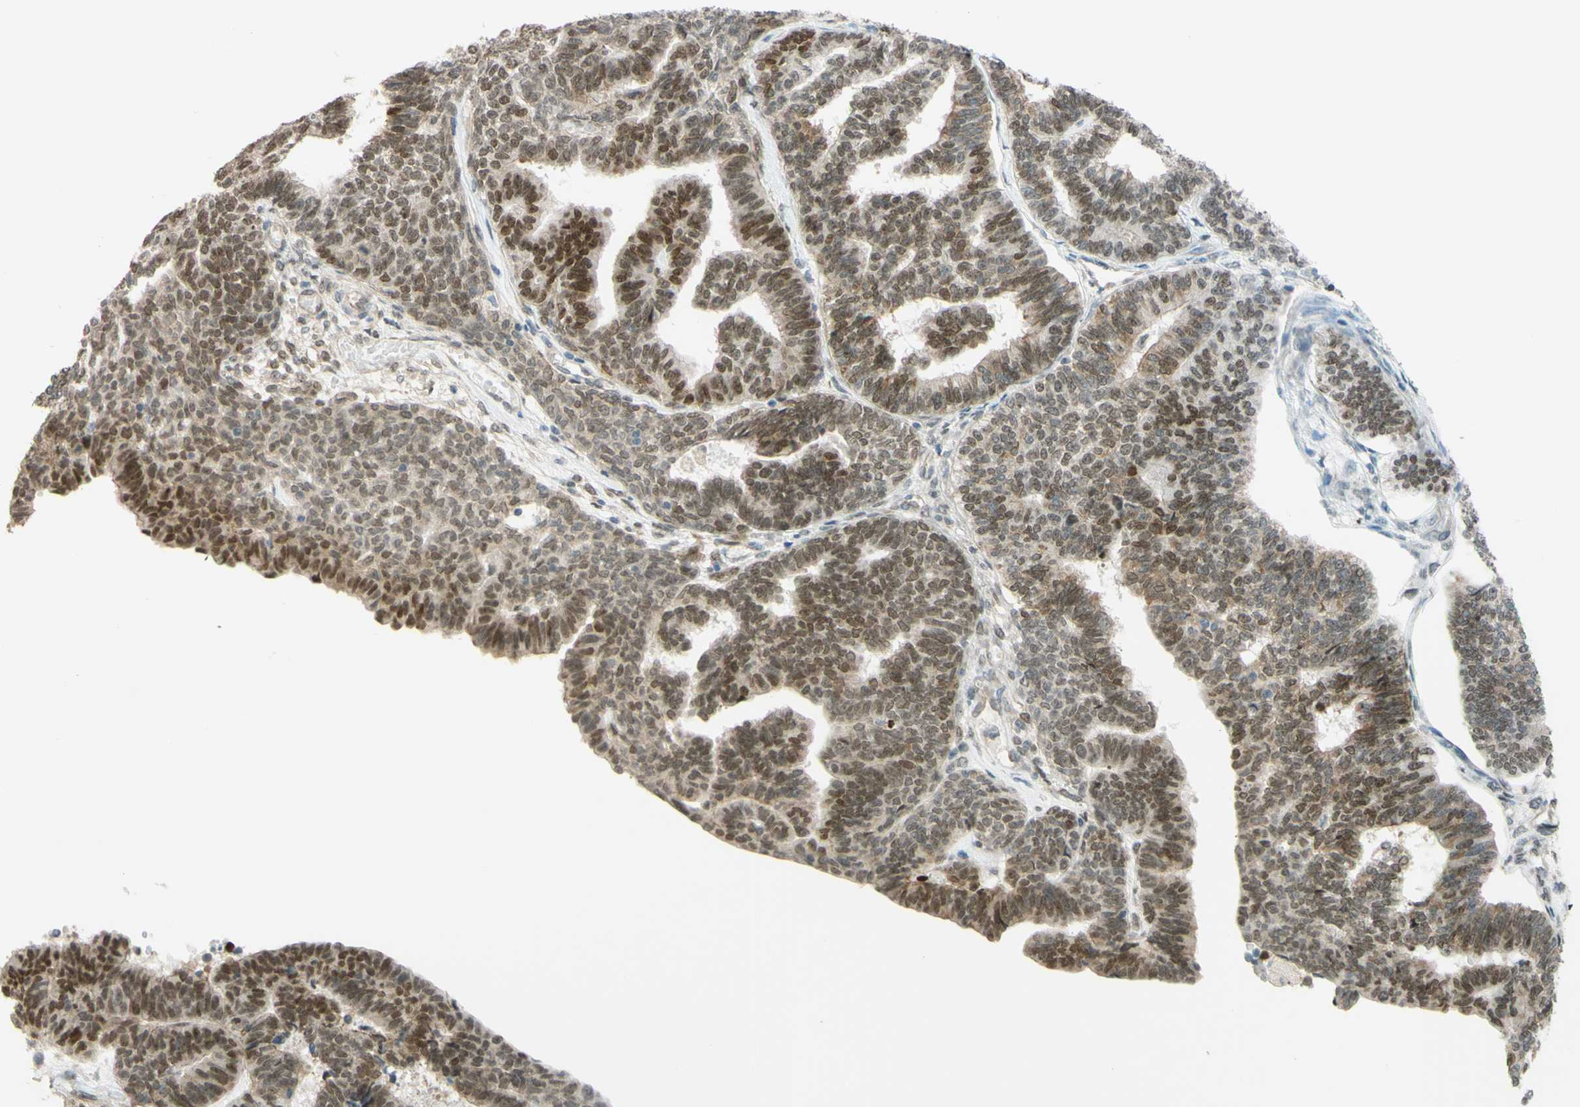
{"staining": {"intensity": "moderate", "quantity": "25%-75%", "location": "nuclear"}, "tissue": "endometrial cancer", "cell_type": "Tumor cells", "image_type": "cancer", "snomed": [{"axis": "morphology", "description": "Adenocarcinoma, NOS"}, {"axis": "topography", "description": "Endometrium"}], "caption": "Adenocarcinoma (endometrial) was stained to show a protein in brown. There is medium levels of moderate nuclear expression in about 25%-75% of tumor cells.", "gene": "POLB", "patient": {"sex": "female", "age": 70}}